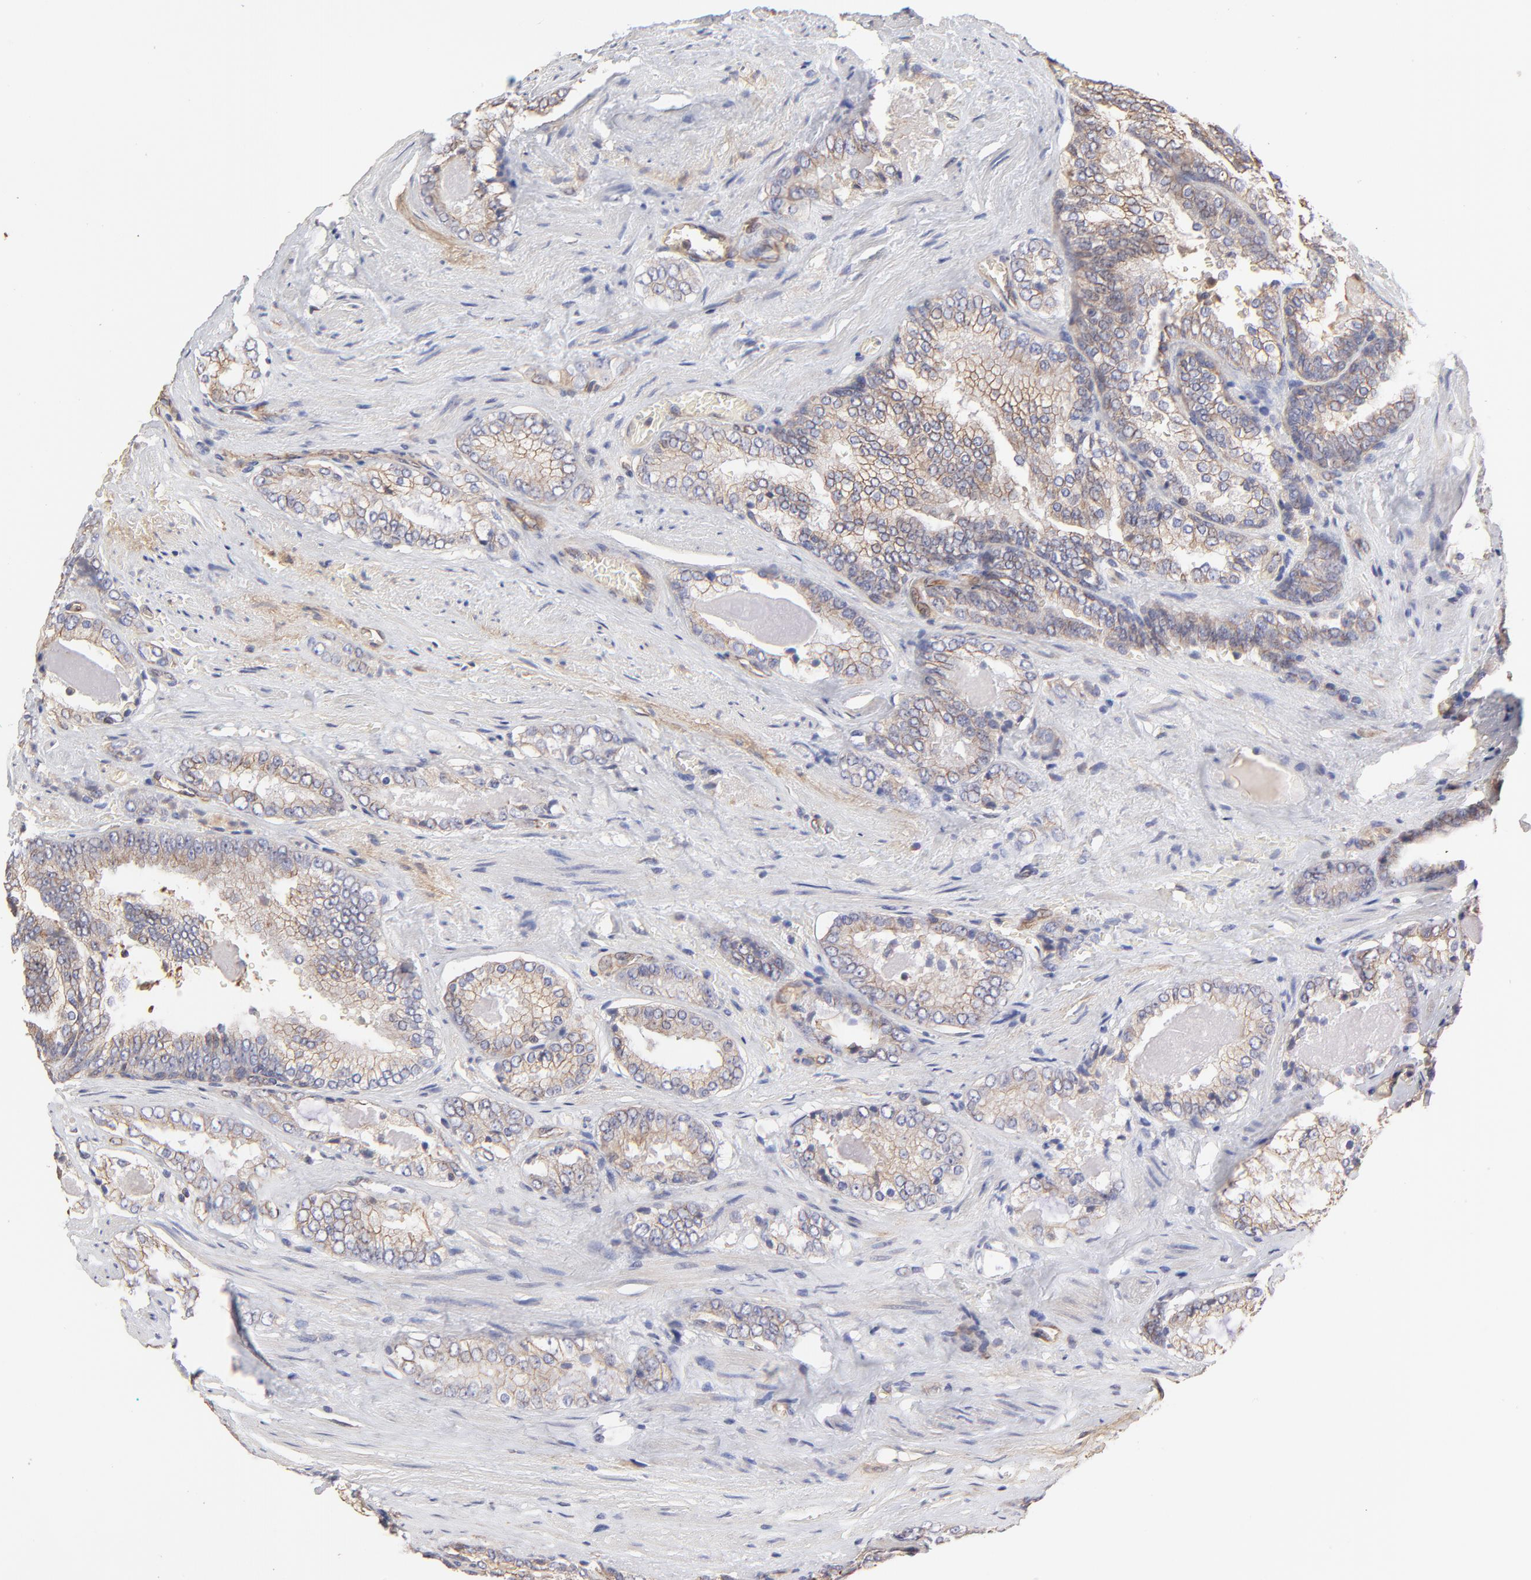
{"staining": {"intensity": "weak", "quantity": ">75%", "location": "cytoplasmic/membranous"}, "tissue": "prostate cancer", "cell_type": "Tumor cells", "image_type": "cancer", "snomed": [{"axis": "morphology", "description": "Adenocarcinoma, Medium grade"}, {"axis": "topography", "description": "Prostate"}], "caption": "Protein staining of prostate cancer tissue shows weak cytoplasmic/membranous positivity in approximately >75% of tumor cells. The staining is performed using DAB brown chromogen to label protein expression. The nuclei are counter-stained blue using hematoxylin.", "gene": "LRCH2", "patient": {"sex": "male", "age": 60}}